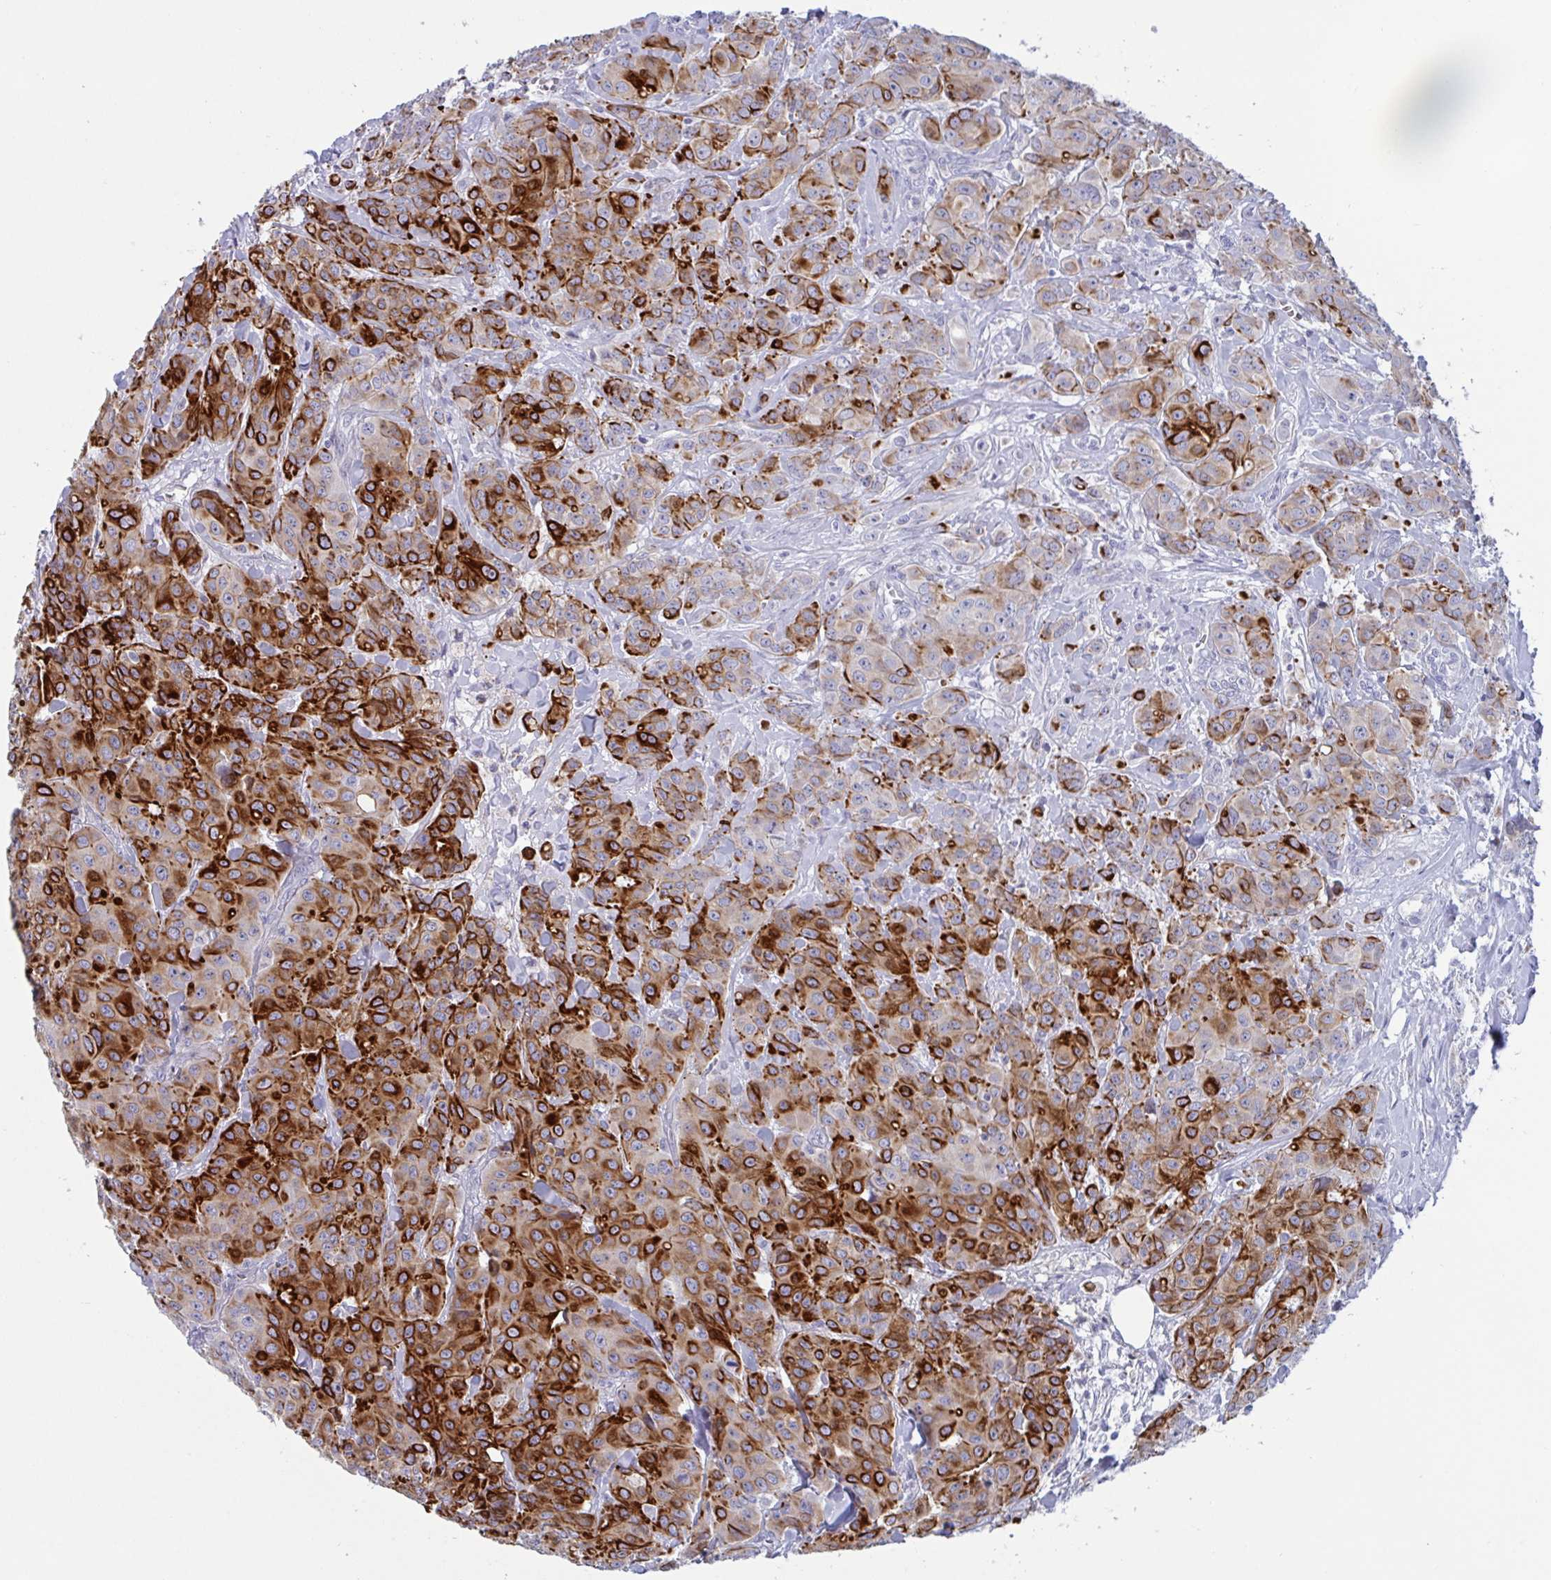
{"staining": {"intensity": "strong", "quantity": "25%-75%", "location": "cytoplasmic/membranous"}, "tissue": "breast cancer", "cell_type": "Tumor cells", "image_type": "cancer", "snomed": [{"axis": "morphology", "description": "Normal tissue, NOS"}, {"axis": "morphology", "description": "Duct carcinoma"}, {"axis": "topography", "description": "Breast"}], "caption": "The photomicrograph demonstrates immunohistochemical staining of breast cancer (invasive ductal carcinoma). There is strong cytoplasmic/membranous positivity is appreciated in about 25%-75% of tumor cells.", "gene": "TAS2R38", "patient": {"sex": "female", "age": 43}}